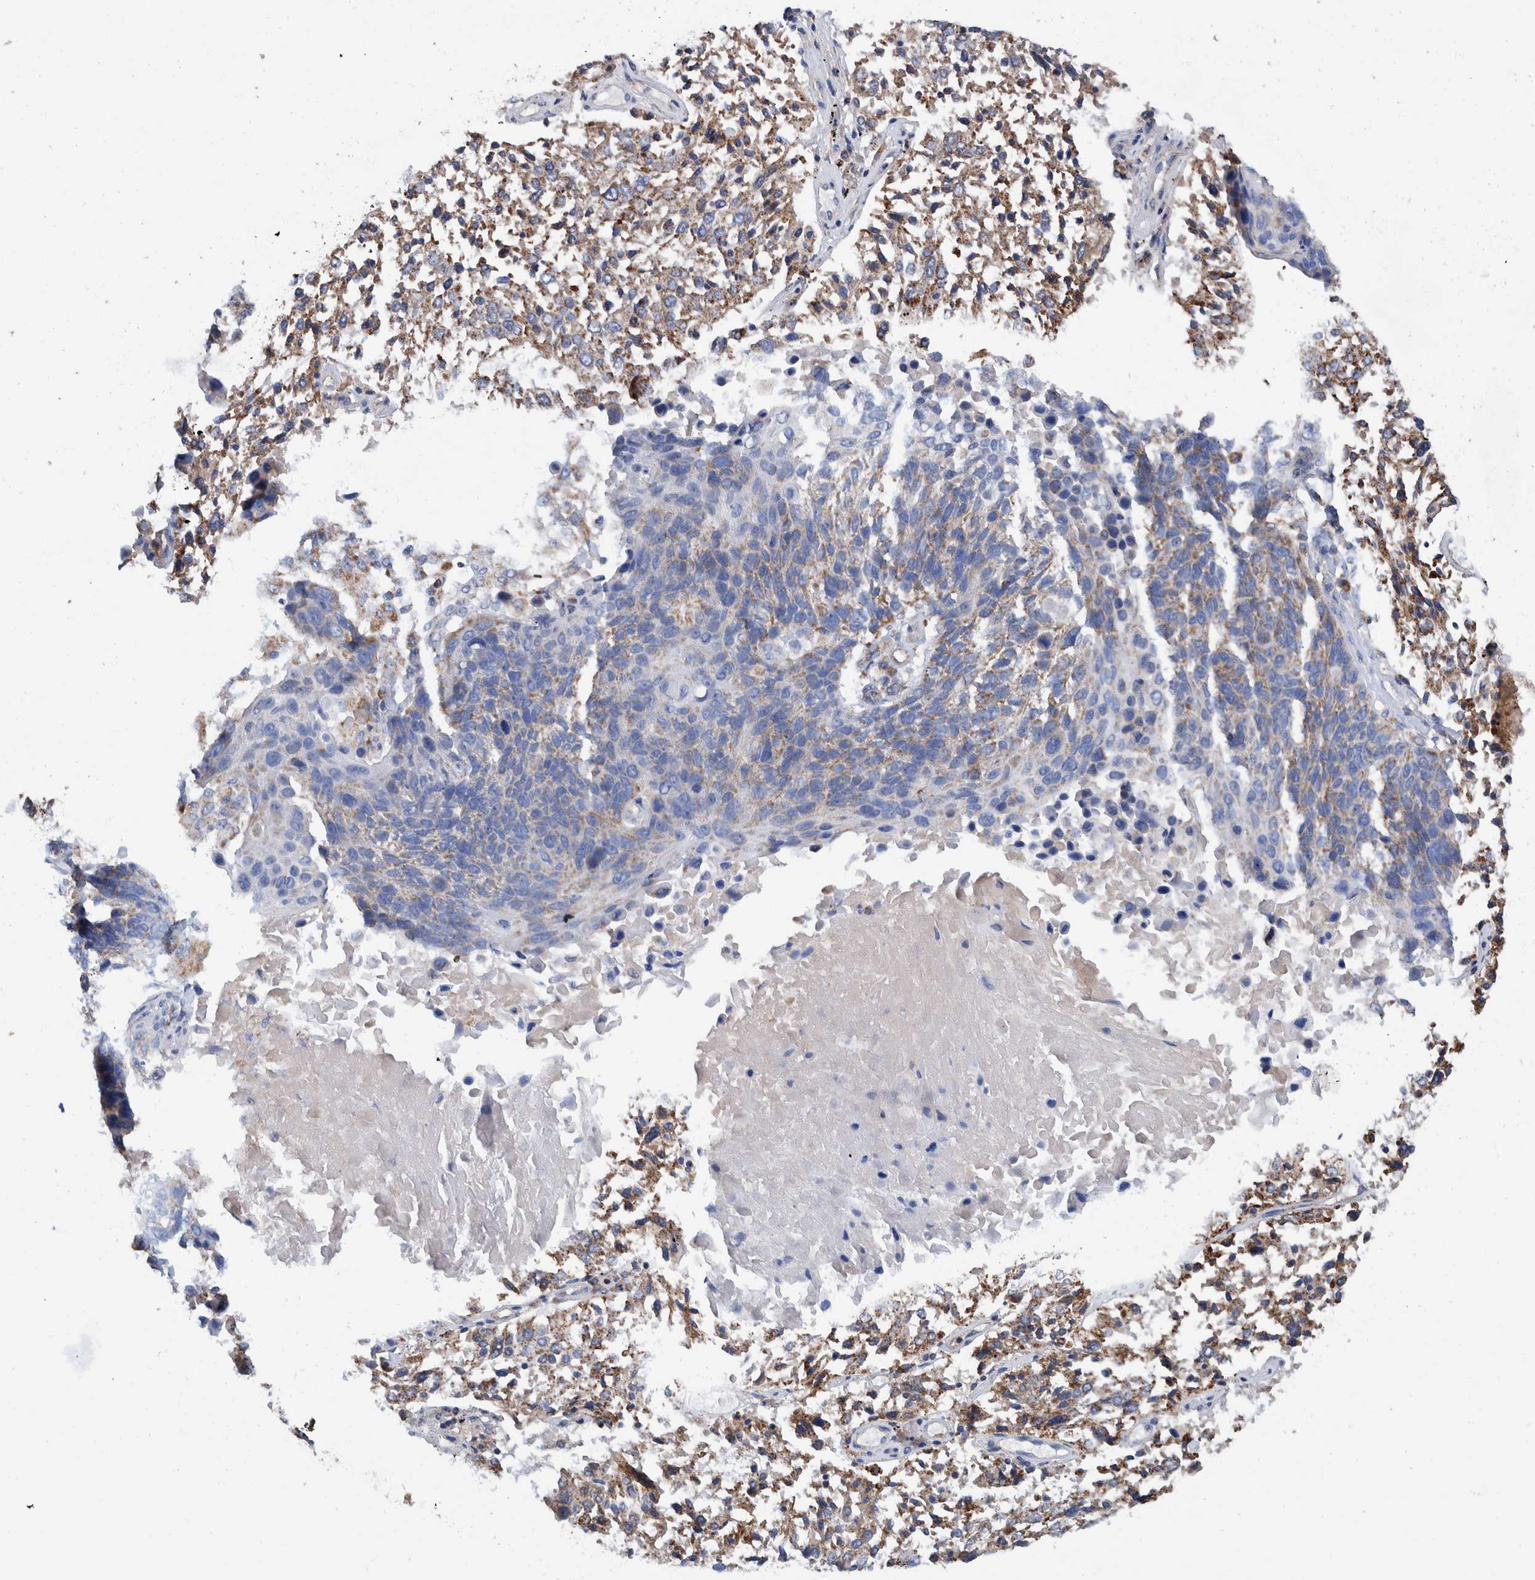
{"staining": {"intensity": "weak", "quantity": ">75%", "location": "cytoplasmic/membranous"}, "tissue": "lung cancer", "cell_type": "Tumor cells", "image_type": "cancer", "snomed": [{"axis": "morphology", "description": "Squamous cell carcinoma, NOS"}, {"axis": "topography", "description": "Lung"}], "caption": "A brown stain labels weak cytoplasmic/membranous expression of a protein in human lung cancer (squamous cell carcinoma) tumor cells.", "gene": "DECR1", "patient": {"sex": "male", "age": 65}}